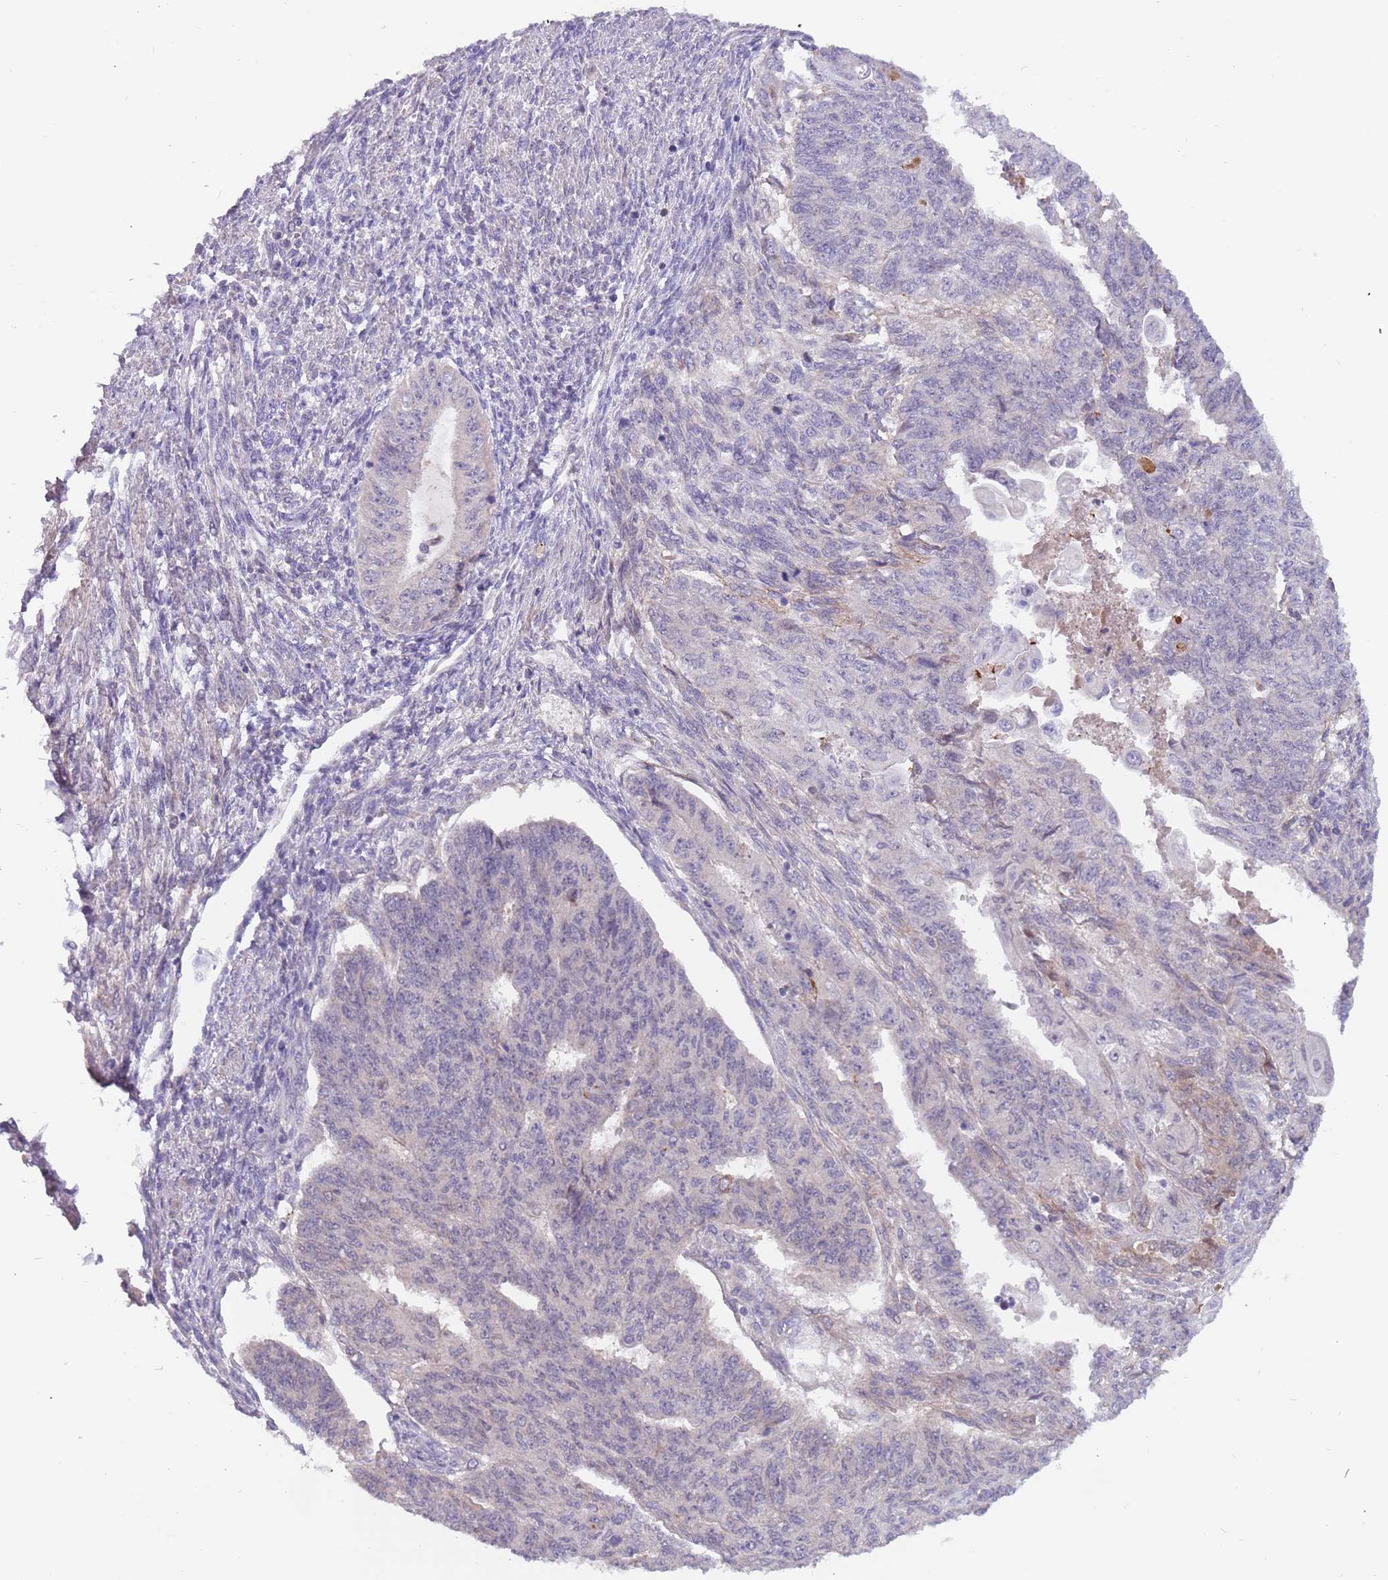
{"staining": {"intensity": "negative", "quantity": "none", "location": "none"}, "tissue": "endometrial cancer", "cell_type": "Tumor cells", "image_type": "cancer", "snomed": [{"axis": "morphology", "description": "Adenocarcinoma, NOS"}, {"axis": "topography", "description": "Endometrium"}], "caption": "Immunohistochemistry (IHC) of human endometrial adenocarcinoma shows no expression in tumor cells. (Brightfield microscopy of DAB (3,3'-diaminobenzidine) immunohistochemistry at high magnification).", "gene": "ZNF746", "patient": {"sex": "female", "age": 32}}